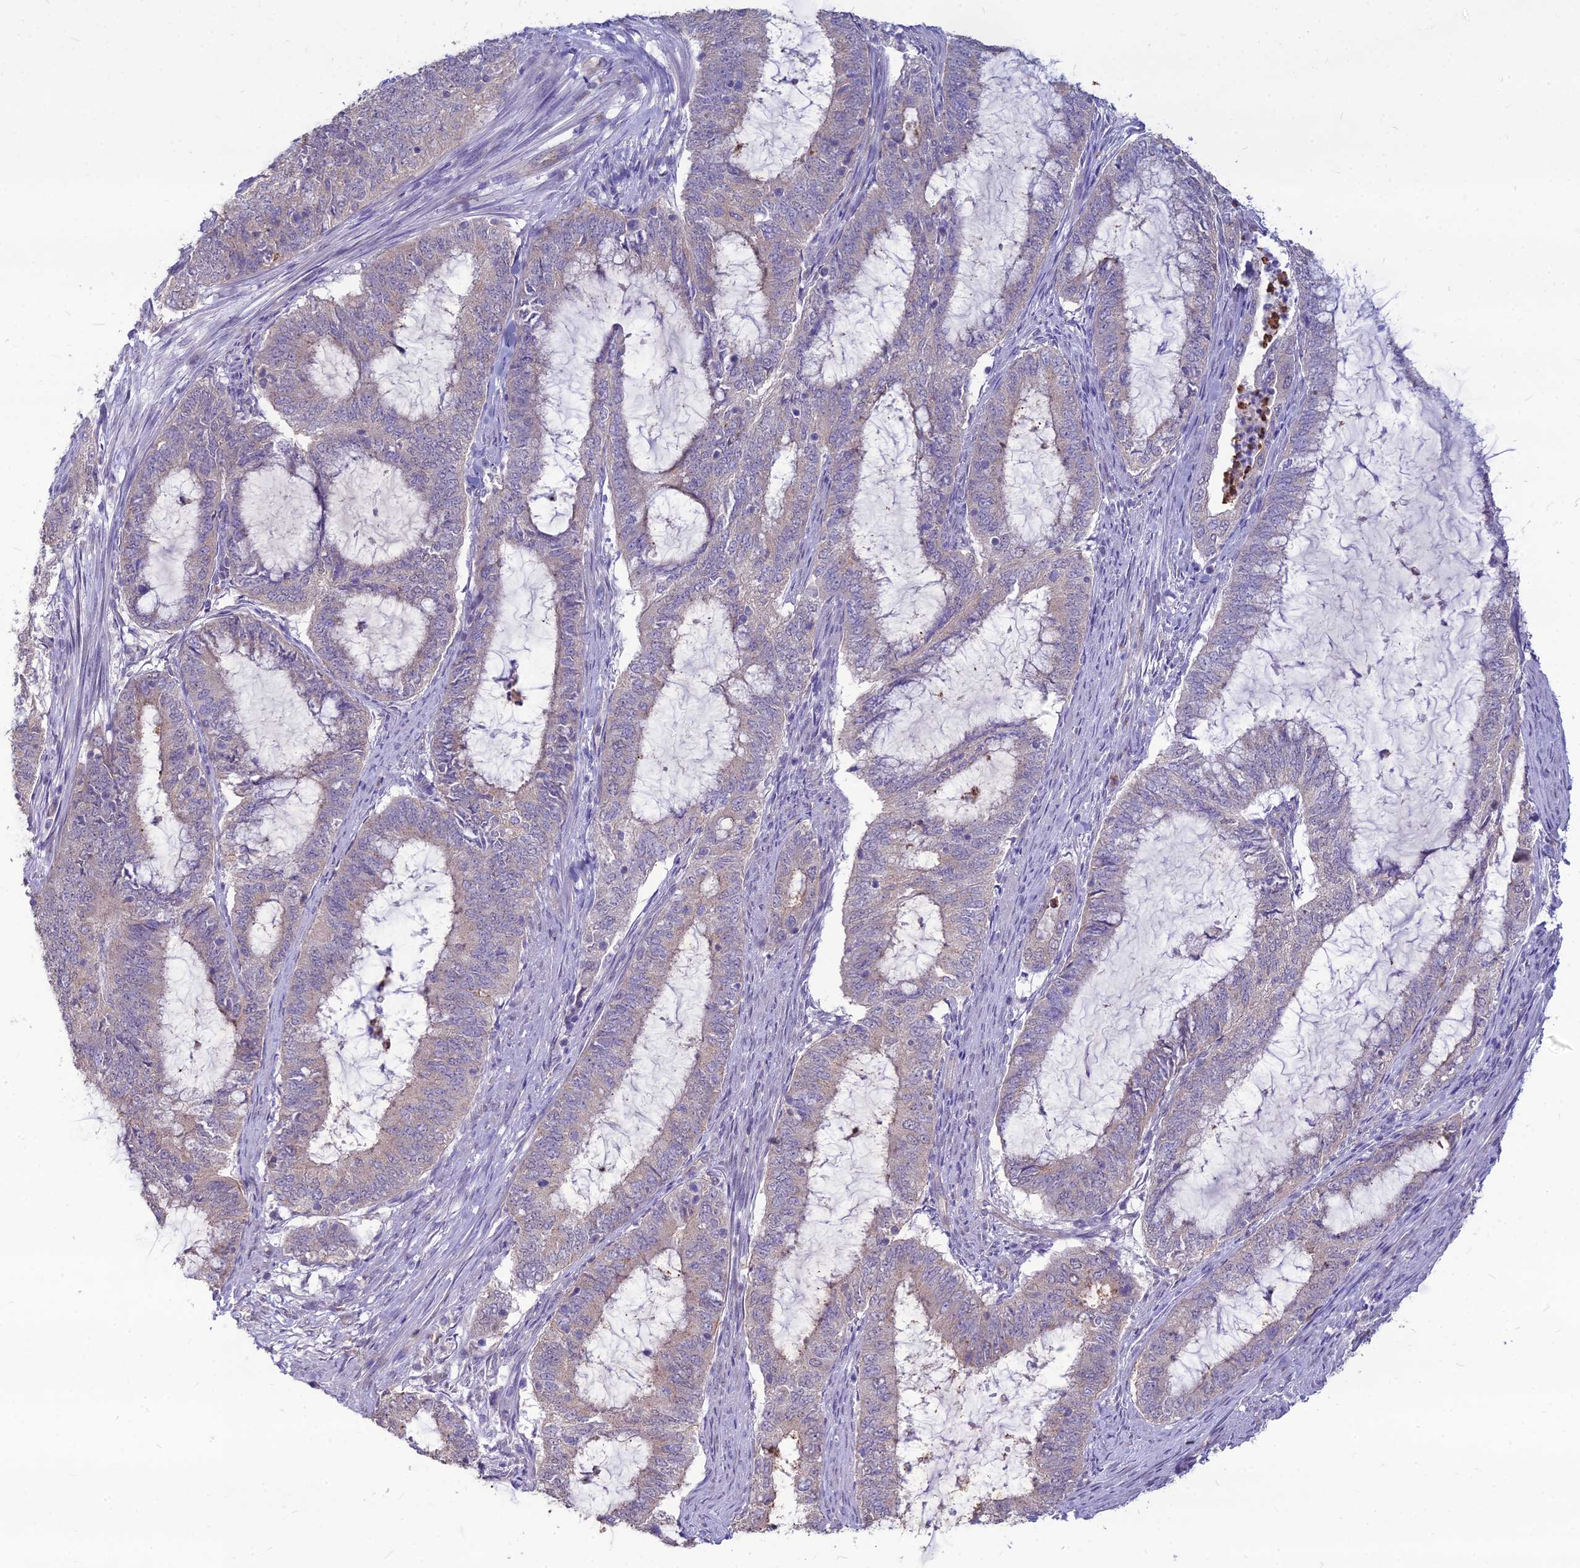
{"staining": {"intensity": "negative", "quantity": "none", "location": "none"}, "tissue": "endometrial cancer", "cell_type": "Tumor cells", "image_type": "cancer", "snomed": [{"axis": "morphology", "description": "Adenocarcinoma, NOS"}, {"axis": "topography", "description": "Endometrium"}], "caption": "An IHC image of adenocarcinoma (endometrial) is shown. There is no staining in tumor cells of adenocarcinoma (endometrial).", "gene": "PCED1B", "patient": {"sex": "female", "age": 51}}